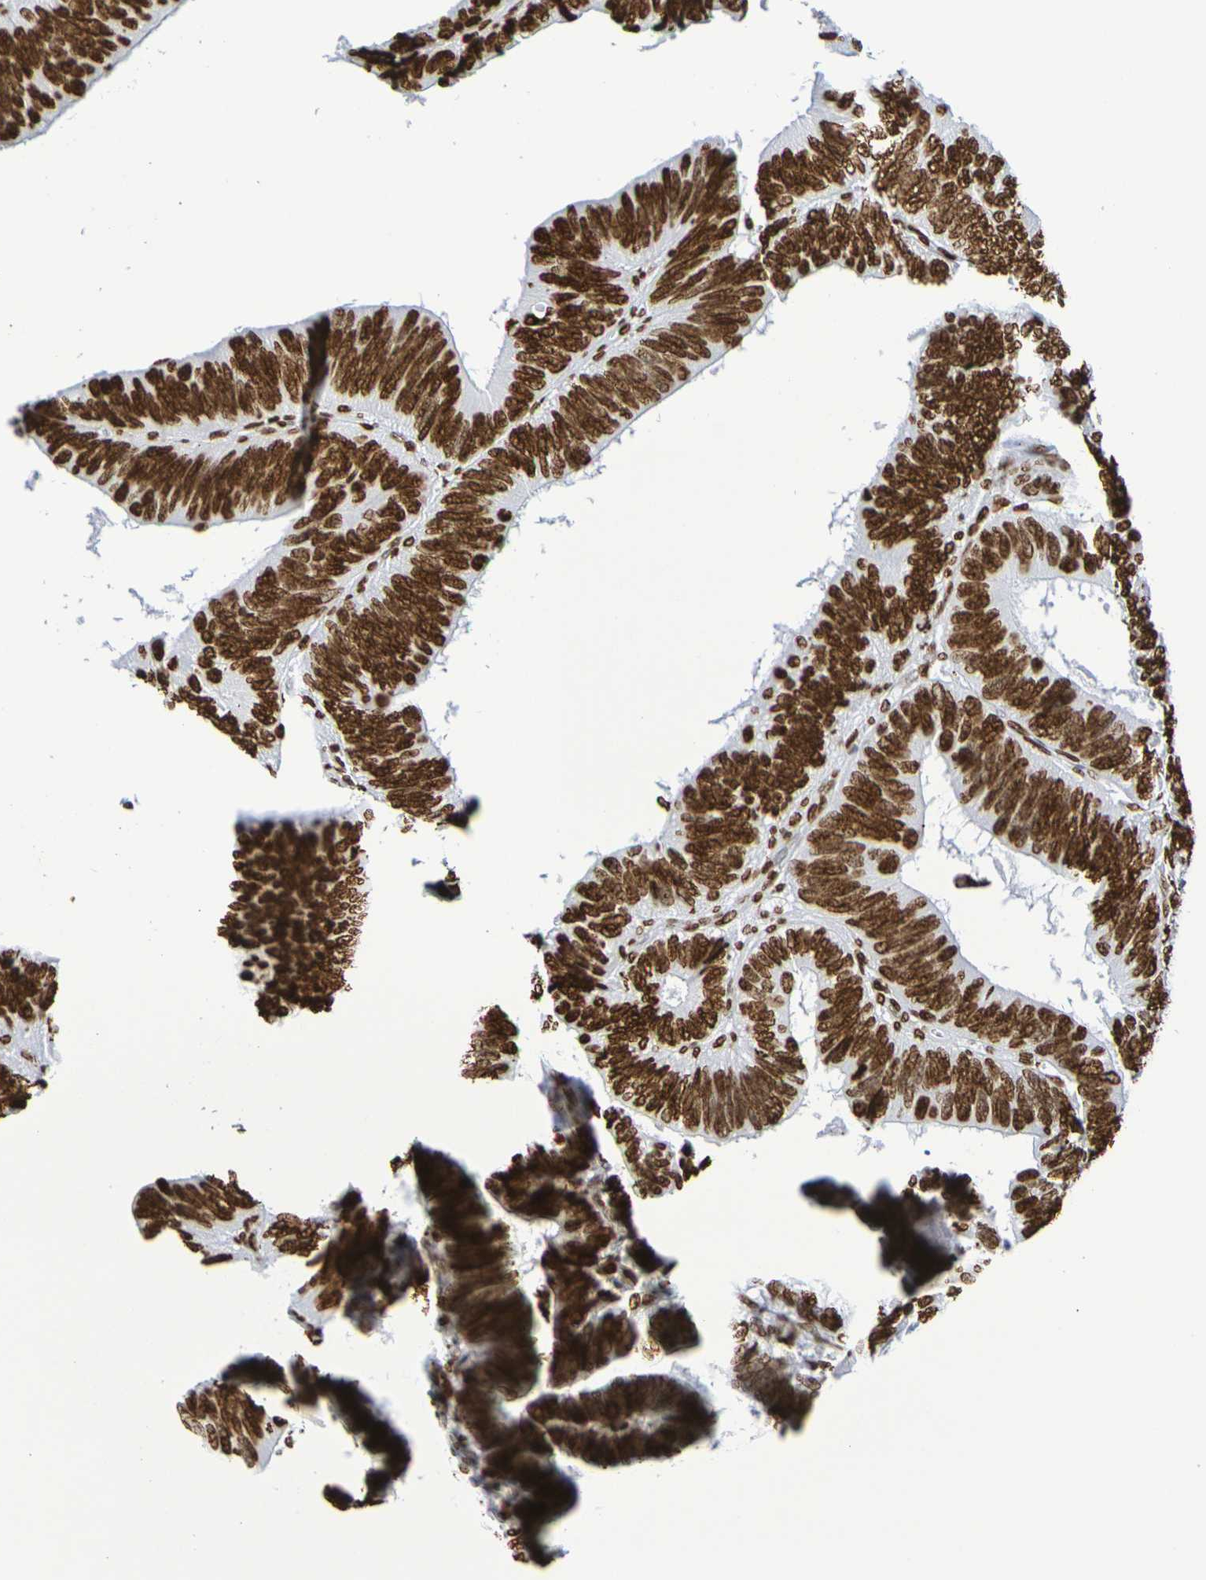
{"staining": {"intensity": "strong", "quantity": ">75%", "location": "nuclear"}, "tissue": "colorectal cancer", "cell_type": "Tumor cells", "image_type": "cancer", "snomed": [{"axis": "morphology", "description": "Adenocarcinoma, NOS"}, {"axis": "topography", "description": "Colon"}], "caption": "IHC of human colorectal adenocarcinoma exhibits high levels of strong nuclear expression in about >75% of tumor cells.", "gene": "H1-5", "patient": {"sex": "male", "age": 72}}